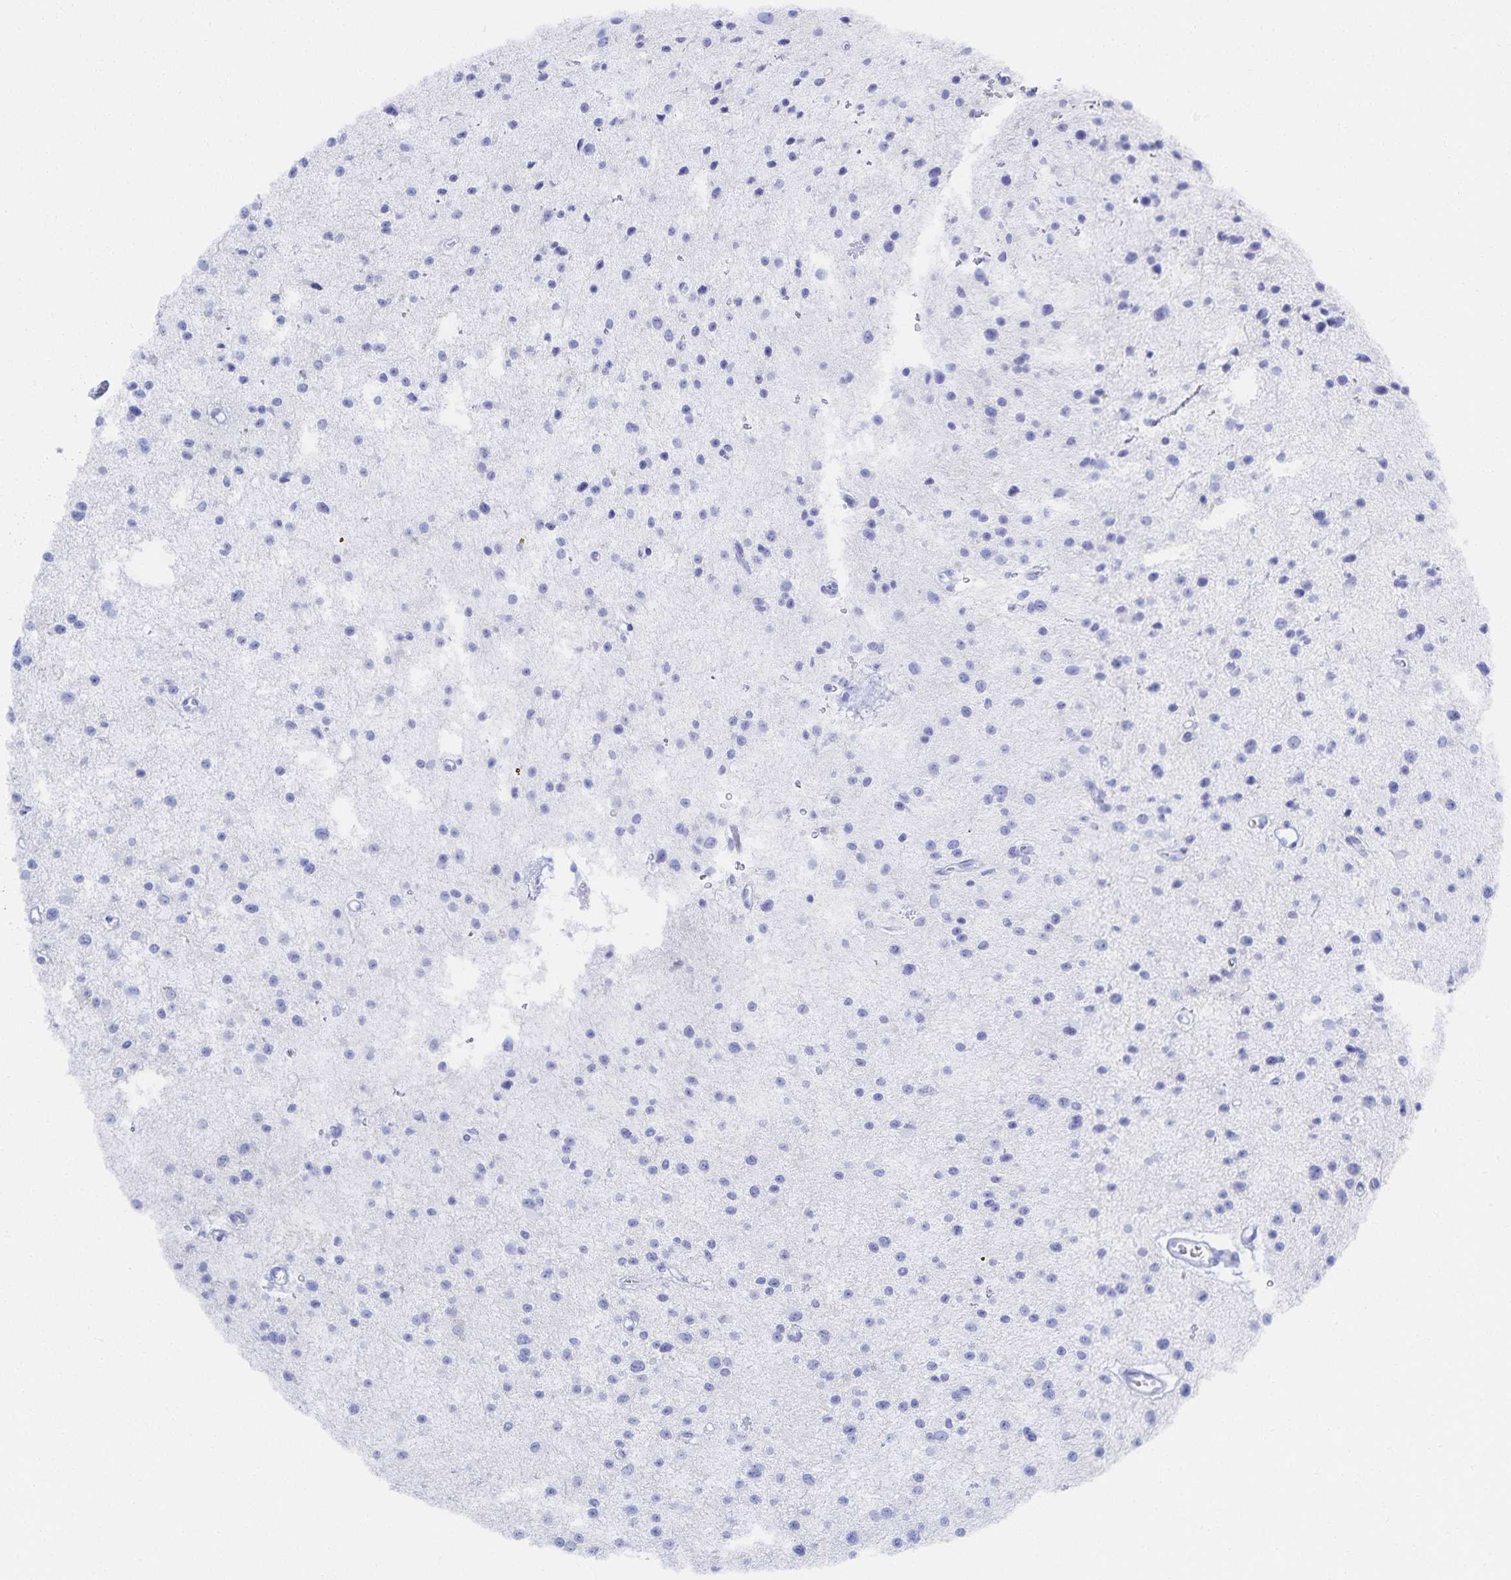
{"staining": {"intensity": "negative", "quantity": "none", "location": "none"}, "tissue": "glioma", "cell_type": "Tumor cells", "image_type": "cancer", "snomed": [{"axis": "morphology", "description": "Glioma, malignant, Low grade"}, {"axis": "topography", "description": "Brain"}], "caption": "Tumor cells are negative for brown protein staining in malignant glioma (low-grade).", "gene": "SNTN", "patient": {"sex": "male", "age": 43}}